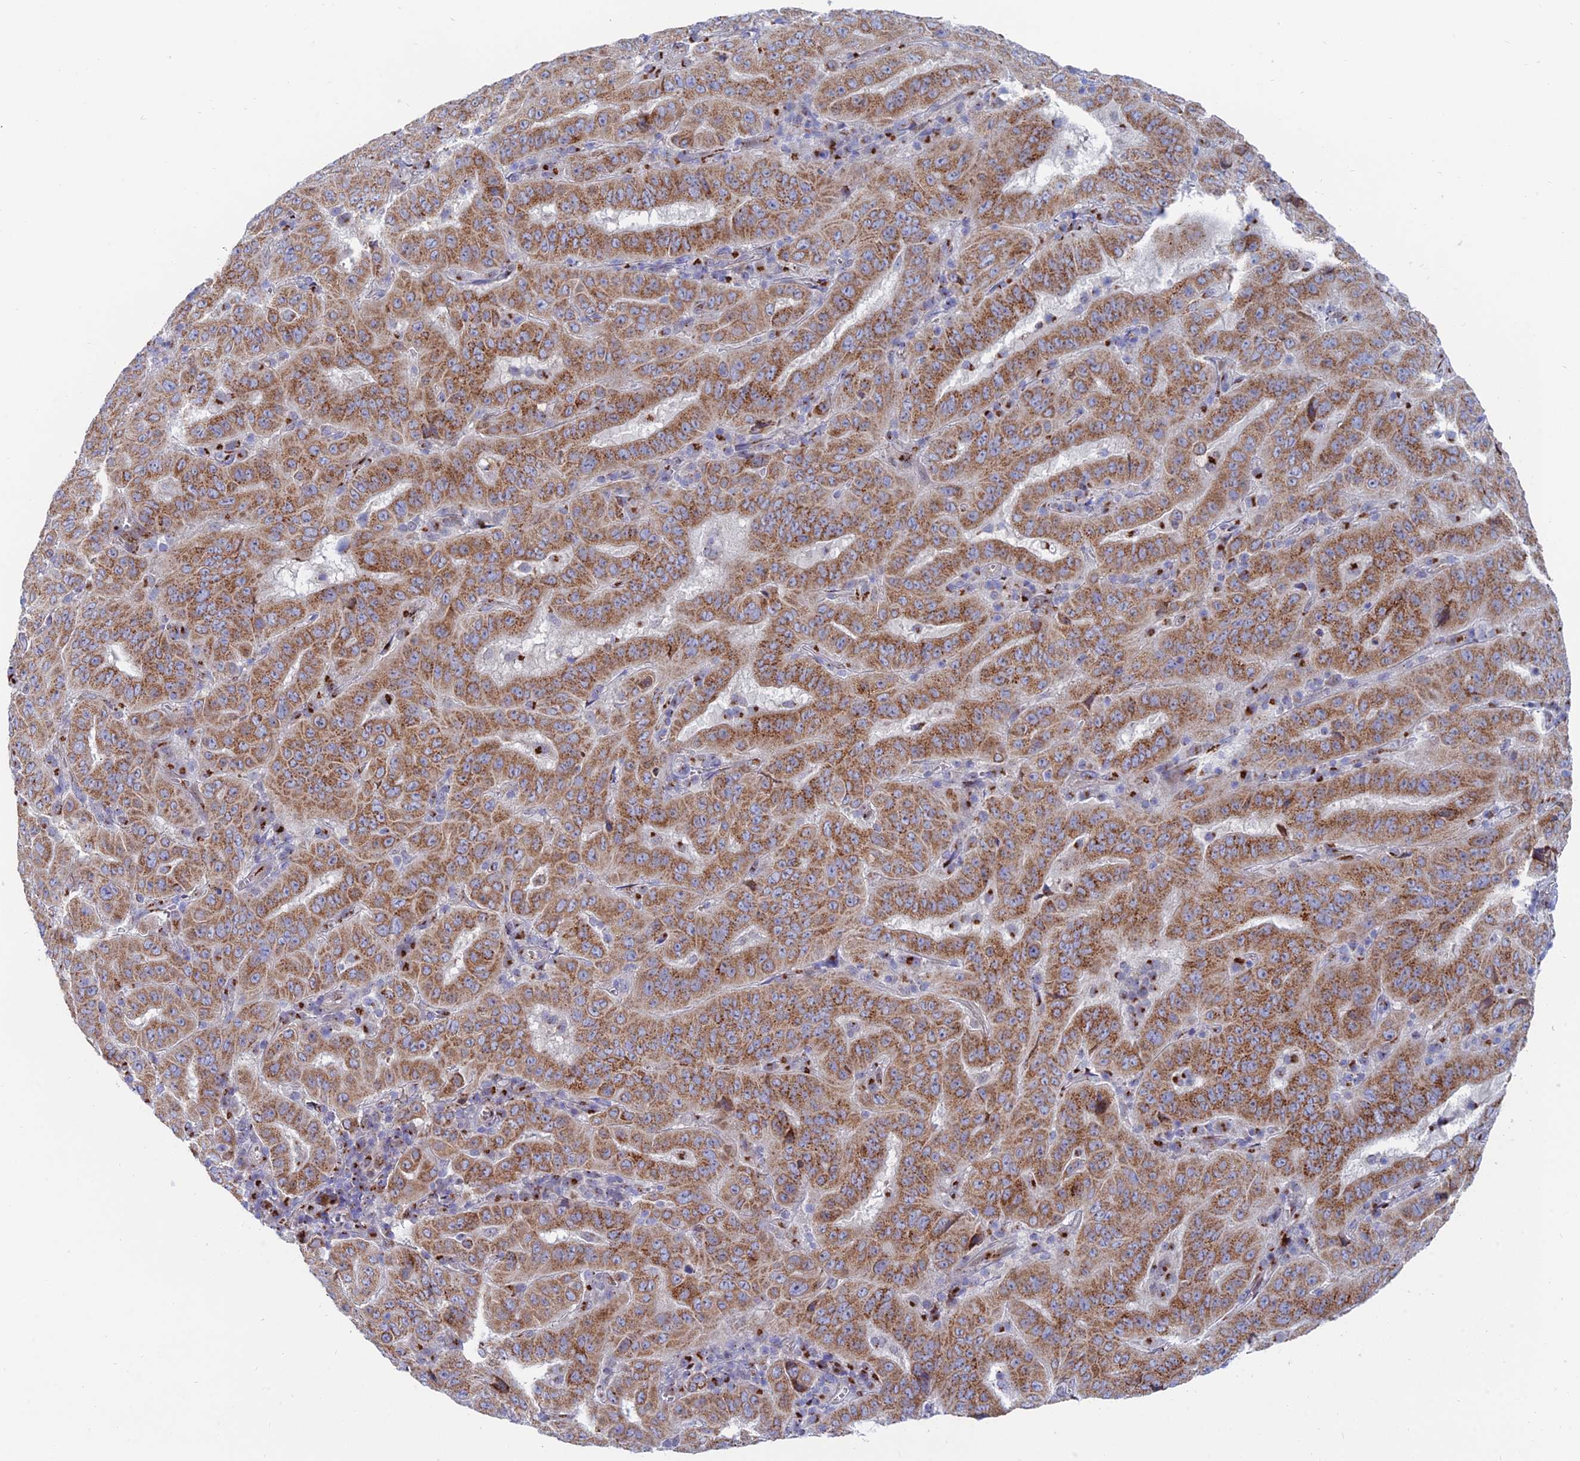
{"staining": {"intensity": "moderate", "quantity": ">75%", "location": "cytoplasmic/membranous"}, "tissue": "pancreatic cancer", "cell_type": "Tumor cells", "image_type": "cancer", "snomed": [{"axis": "morphology", "description": "Adenocarcinoma, NOS"}, {"axis": "topography", "description": "Pancreas"}], "caption": "Protein staining of adenocarcinoma (pancreatic) tissue exhibits moderate cytoplasmic/membranous expression in about >75% of tumor cells.", "gene": "HS2ST1", "patient": {"sex": "male", "age": 63}}